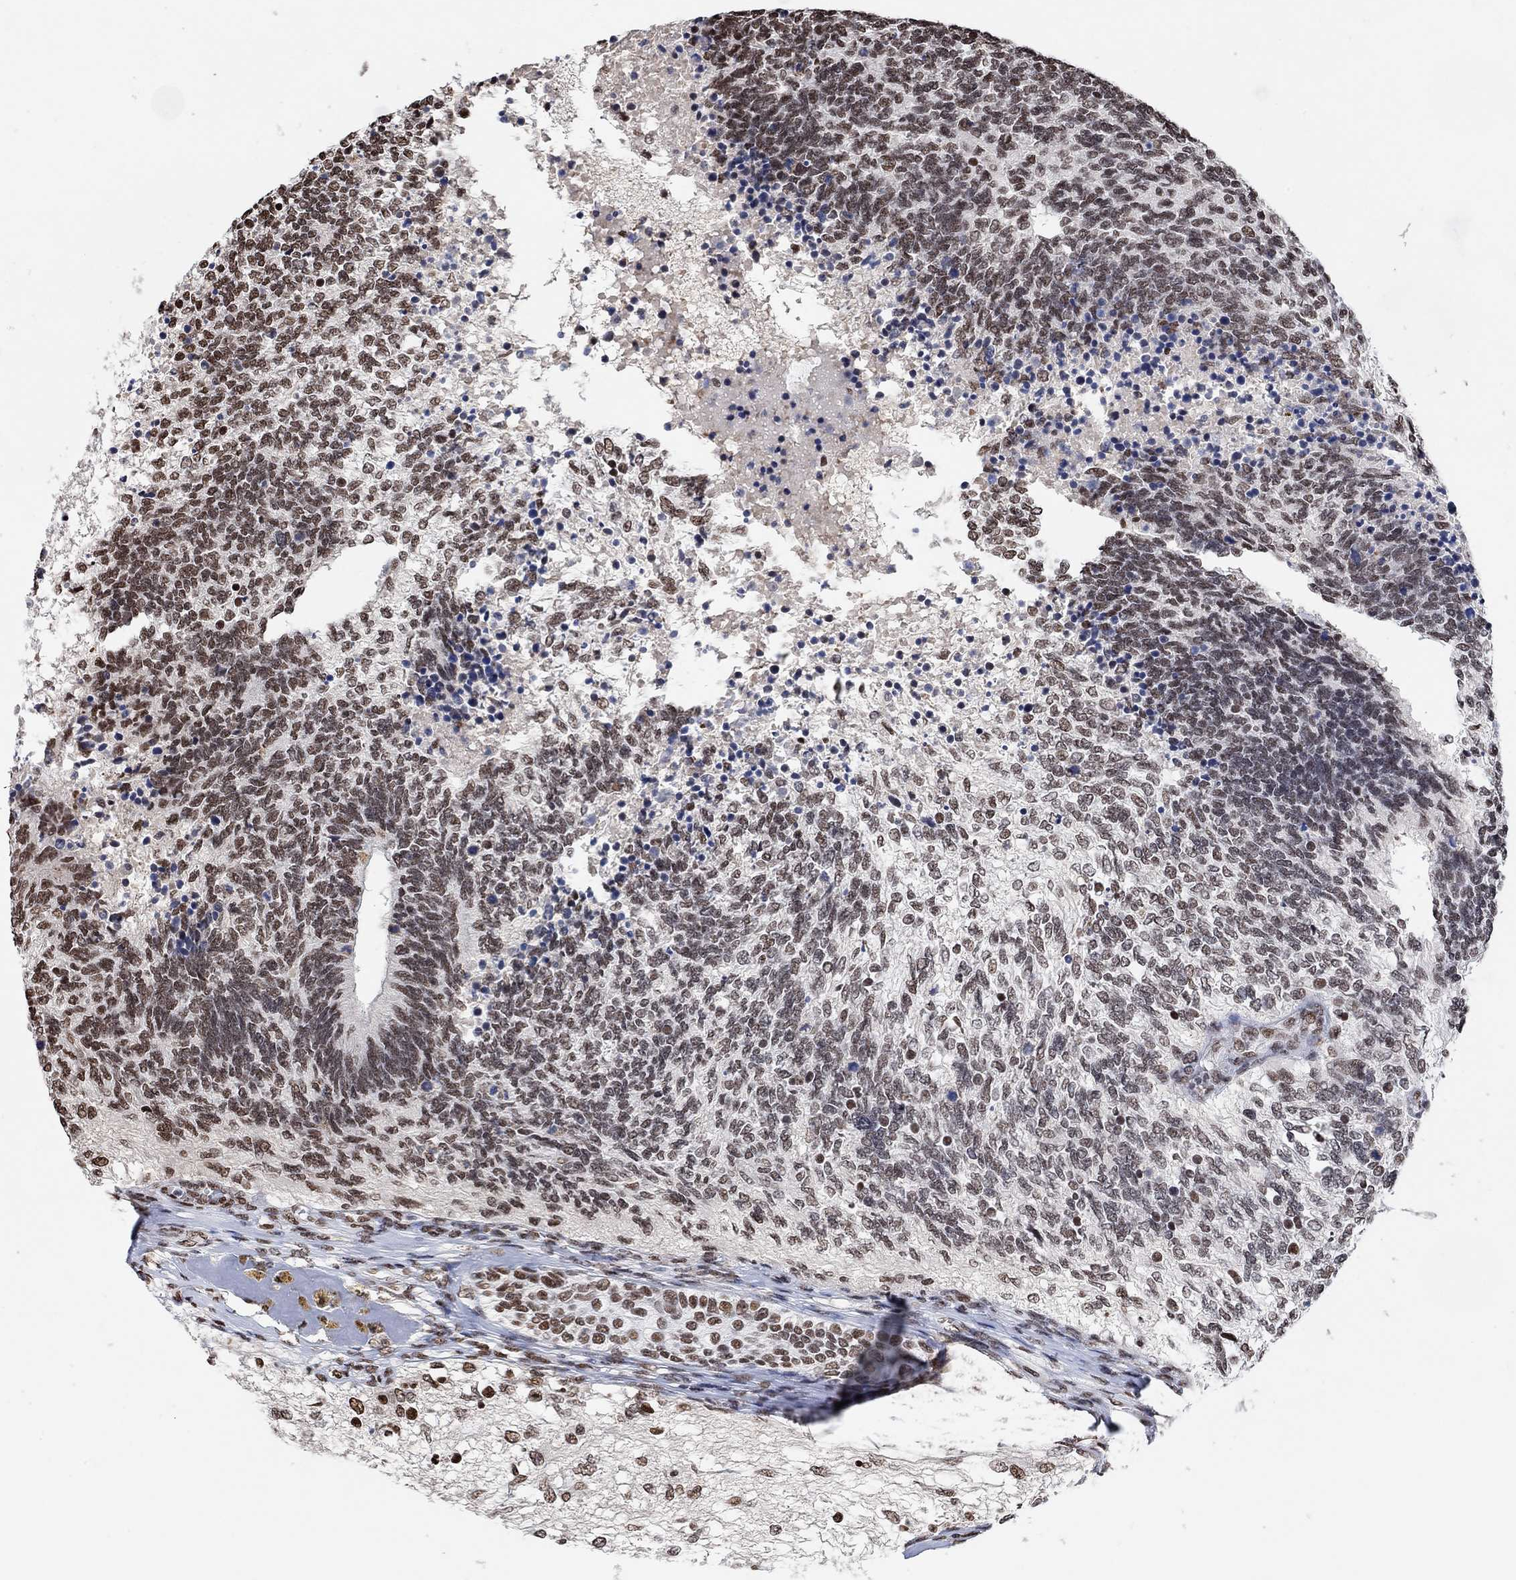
{"staining": {"intensity": "strong", "quantity": "25%-75%", "location": "nuclear"}, "tissue": "testis cancer", "cell_type": "Tumor cells", "image_type": "cancer", "snomed": [{"axis": "morphology", "description": "Seminoma, NOS"}, {"axis": "morphology", "description": "Carcinoma, Embryonal, NOS"}, {"axis": "topography", "description": "Testis"}], "caption": "Immunohistochemical staining of testis cancer (embryonal carcinoma) reveals strong nuclear protein staining in about 25%-75% of tumor cells.", "gene": "USP39", "patient": {"sex": "male", "age": 41}}